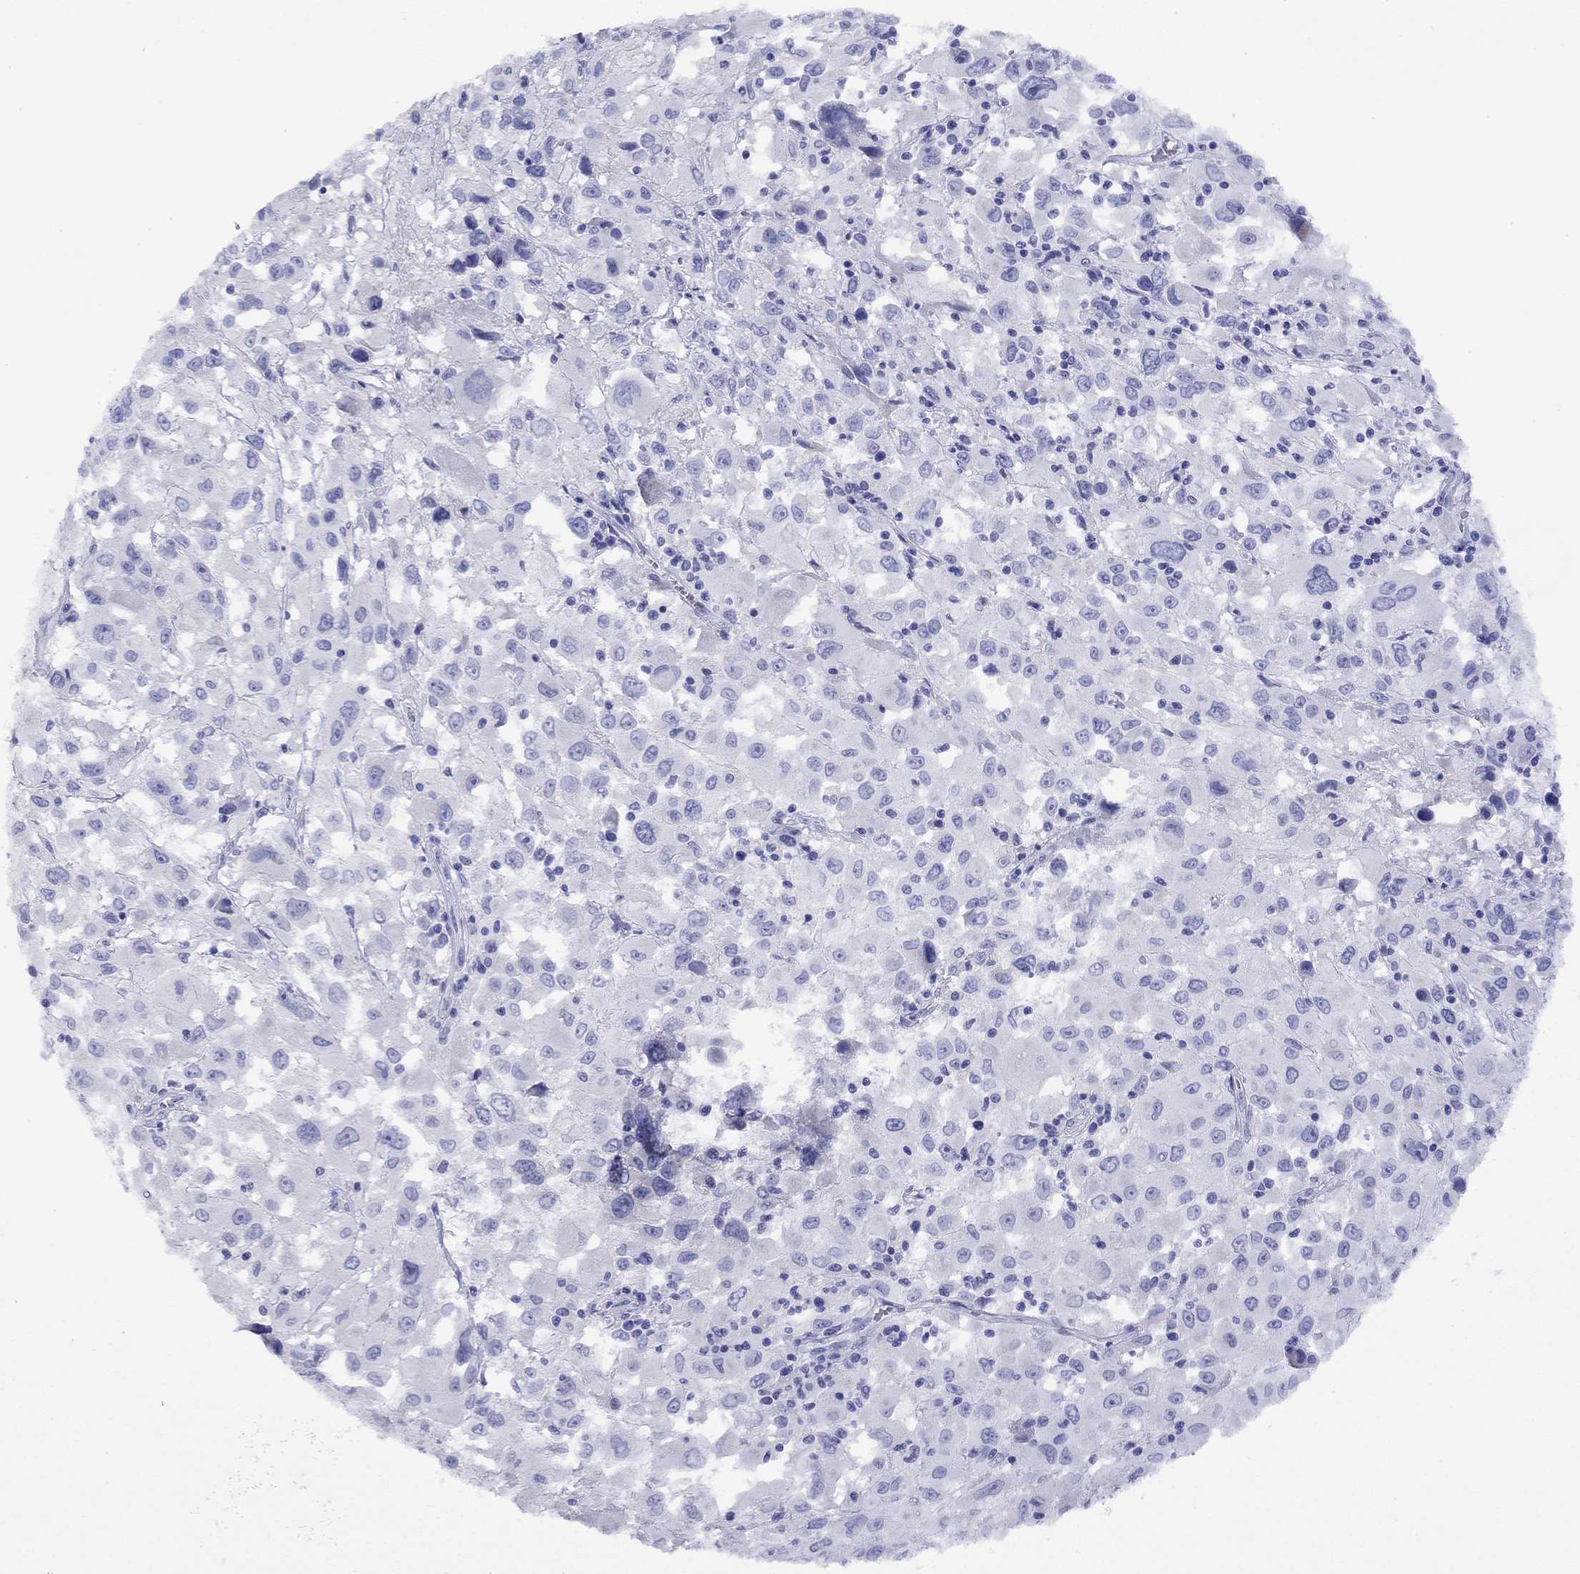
{"staining": {"intensity": "negative", "quantity": "none", "location": "none"}, "tissue": "melanoma", "cell_type": "Tumor cells", "image_type": "cancer", "snomed": [{"axis": "morphology", "description": "Malignant melanoma, Metastatic site"}, {"axis": "topography", "description": "Soft tissue"}], "caption": "Micrograph shows no protein expression in tumor cells of malignant melanoma (metastatic site) tissue.", "gene": "FIGLA", "patient": {"sex": "male", "age": 50}}